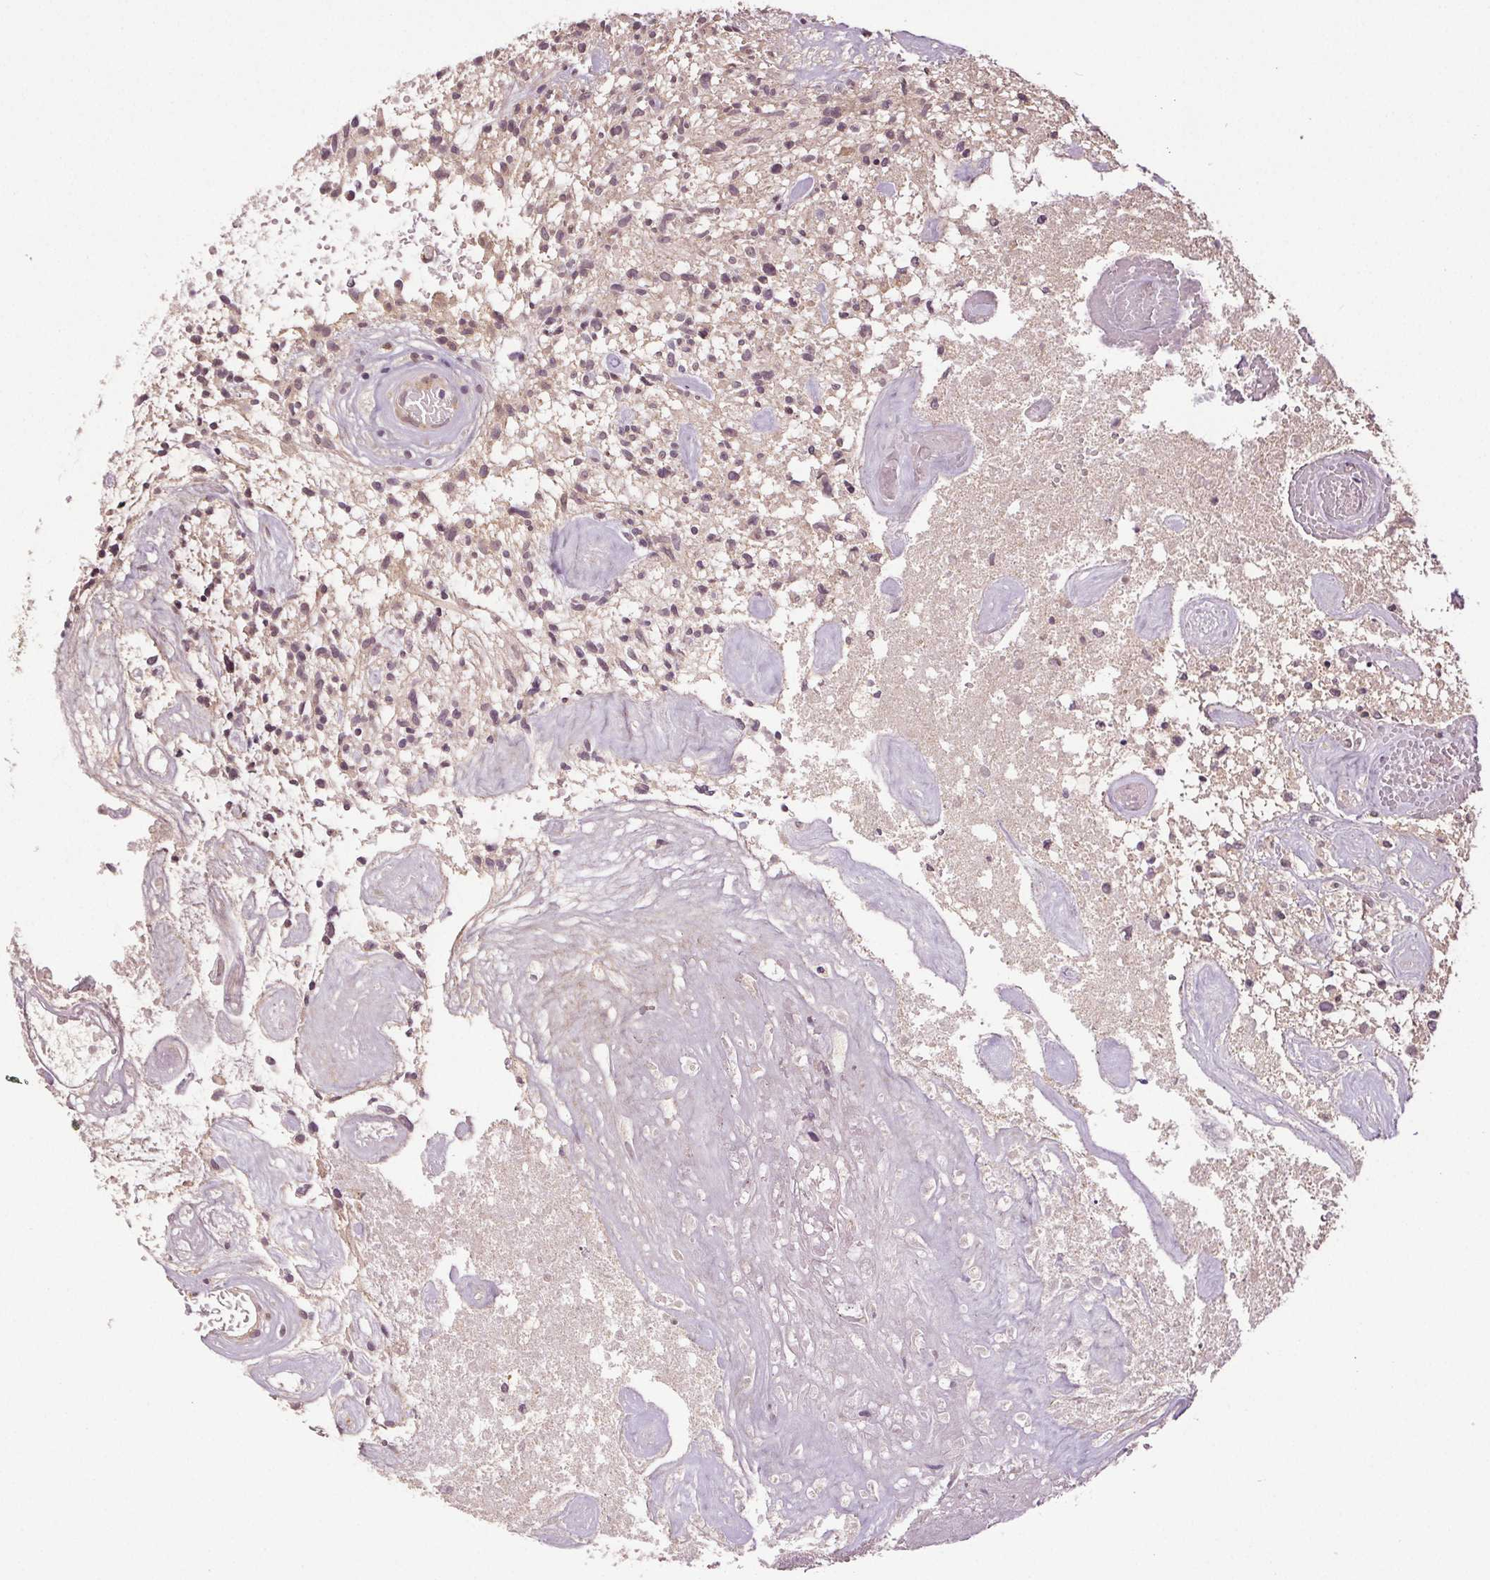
{"staining": {"intensity": "negative", "quantity": "none", "location": "none"}, "tissue": "glioma", "cell_type": "Tumor cells", "image_type": "cancer", "snomed": [{"axis": "morphology", "description": "Glioma, malignant, High grade"}, {"axis": "topography", "description": "Brain"}], "caption": "Malignant high-grade glioma was stained to show a protein in brown. There is no significant expression in tumor cells.", "gene": "EPHB3", "patient": {"sex": "male", "age": 75}}